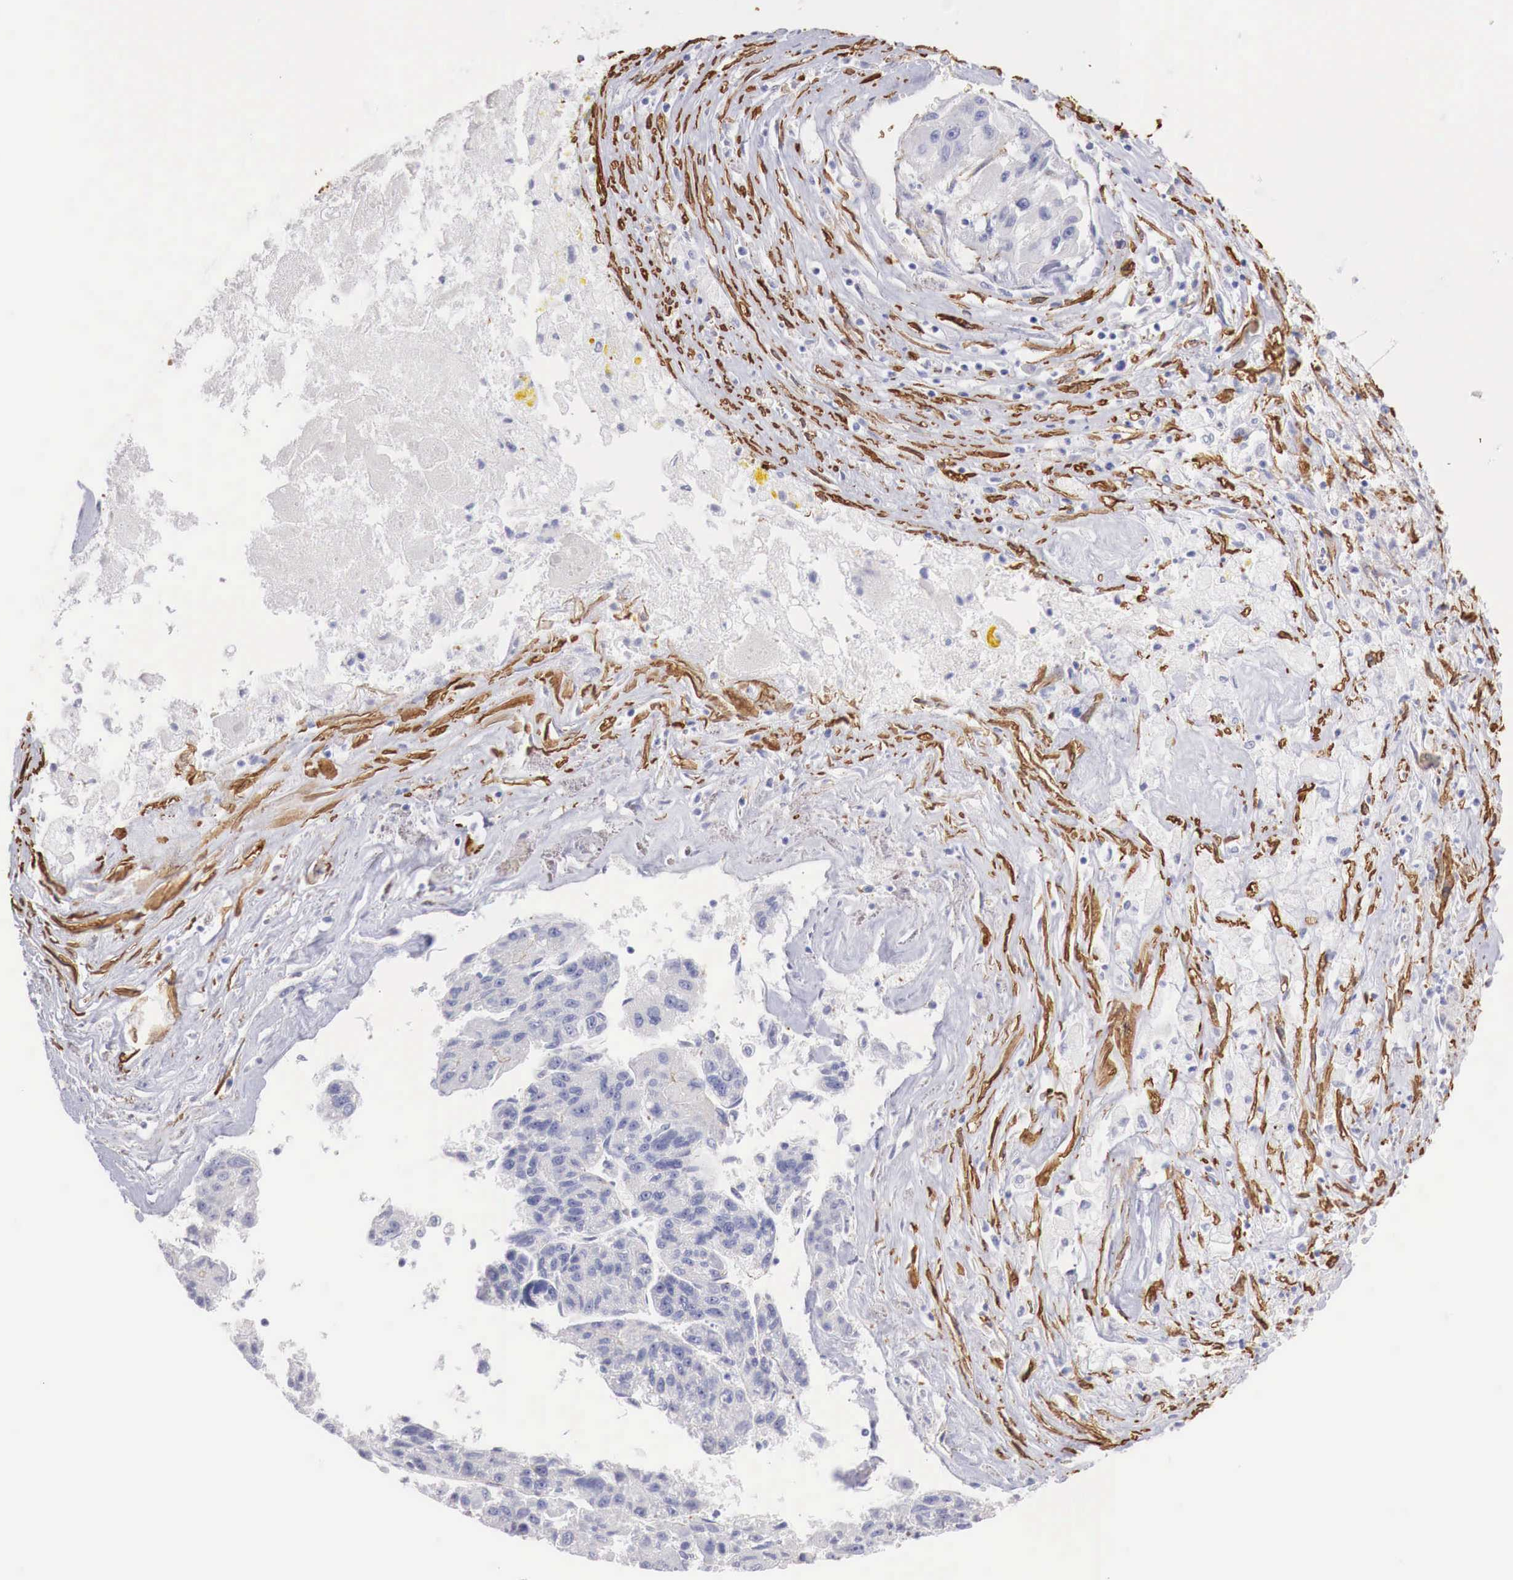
{"staining": {"intensity": "negative", "quantity": "none", "location": "none"}, "tissue": "liver cancer", "cell_type": "Tumor cells", "image_type": "cancer", "snomed": [{"axis": "morphology", "description": "Carcinoma, Hepatocellular, NOS"}, {"axis": "topography", "description": "Liver"}], "caption": "DAB immunohistochemical staining of human hepatocellular carcinoma (liver) demonstrates no significant positivity in tumor cells.", "gene": "TPM1", "patient": {"sex": "male", "age": 64}}